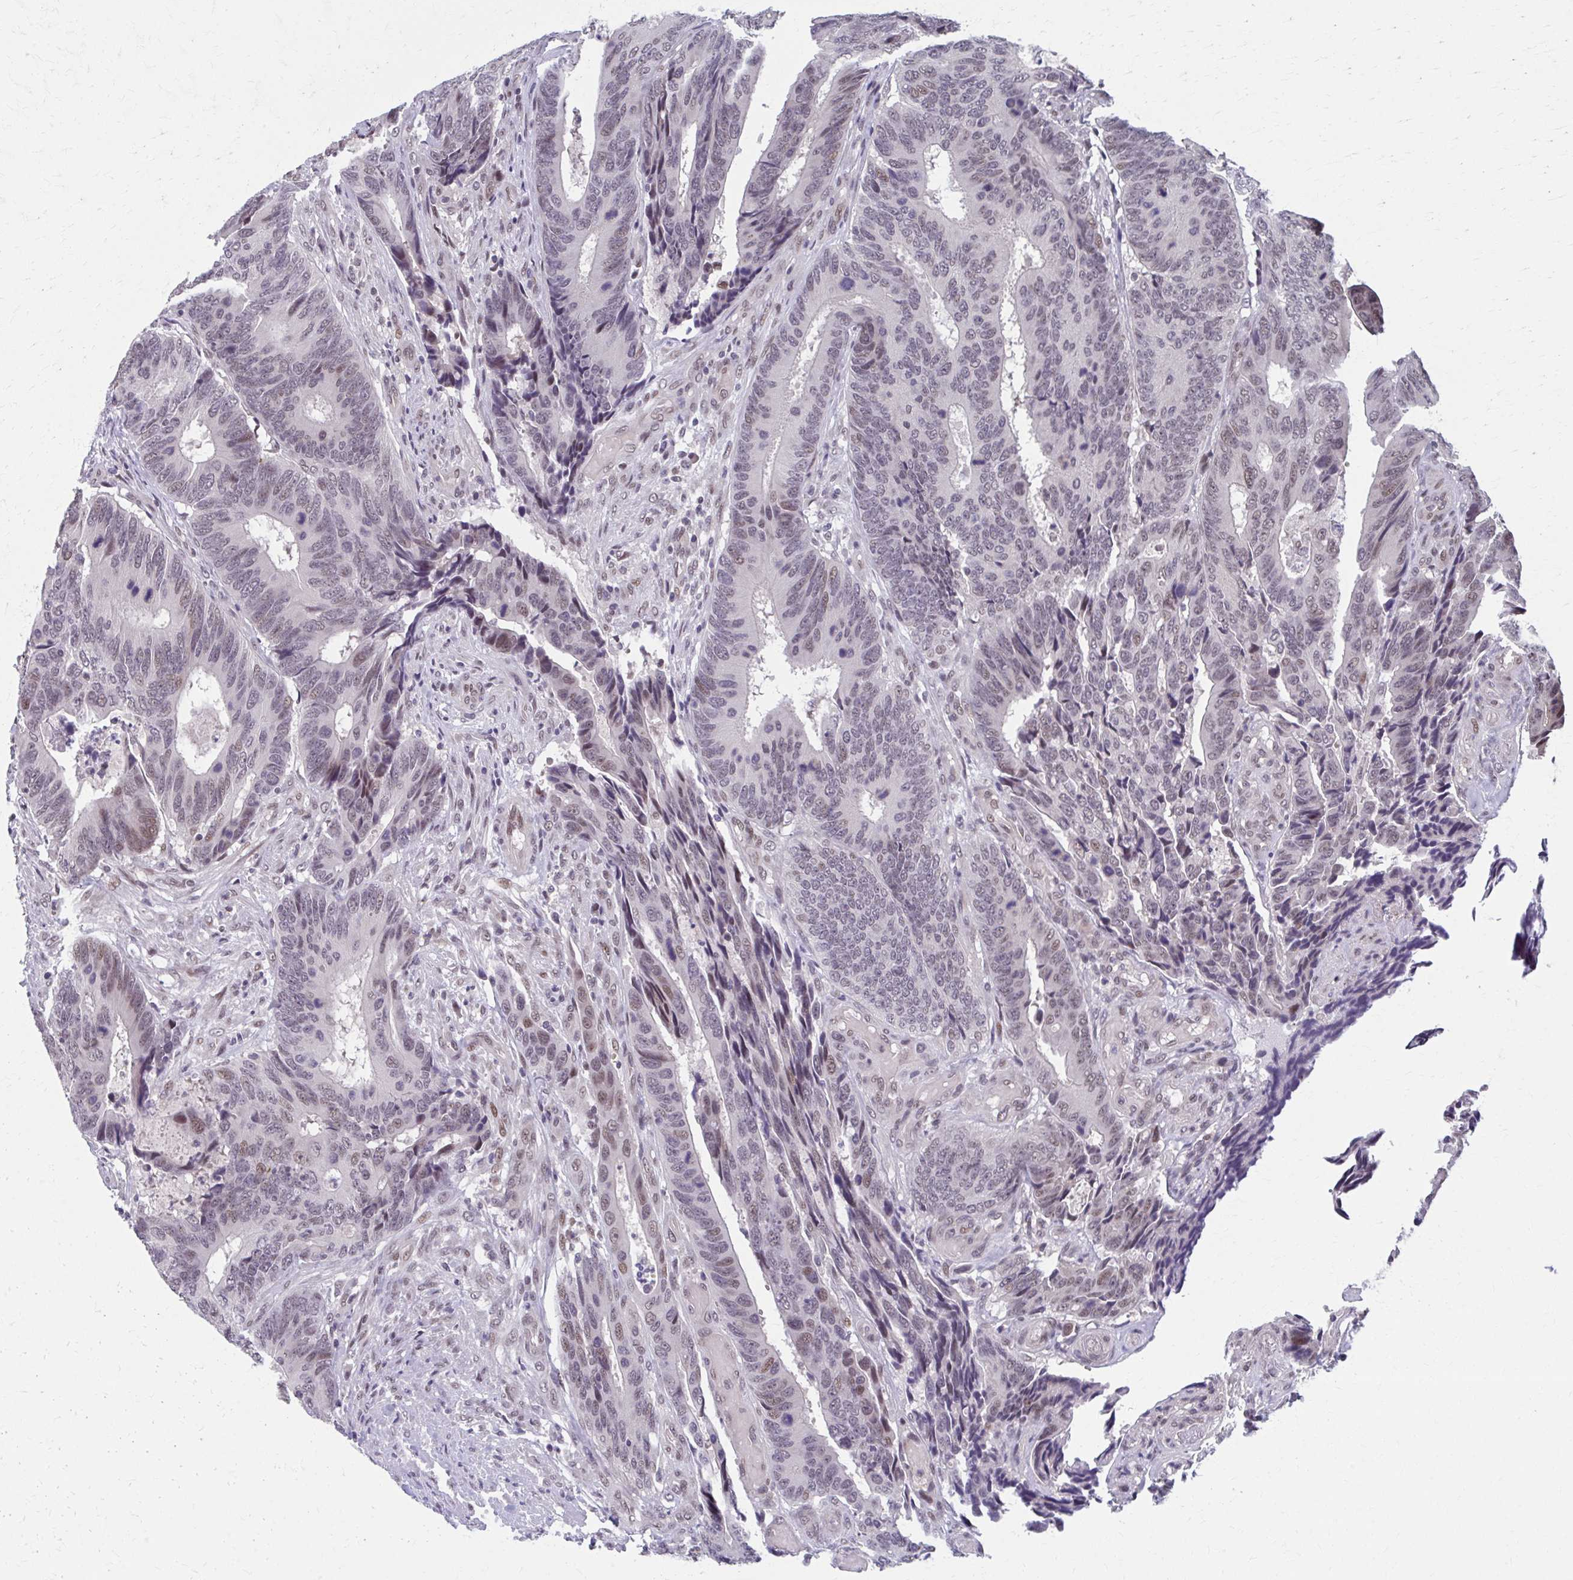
{"staining": {"intensity": "weak", "quantity": "25%-75%", "location": "nuclear"}, "tissue": "colorectal cancer", "cell_type": "Tumor cells", "image_type": "cancer", "snomed": [{"axis": "morphology", "description": "Adenocarcinoma, NOS"}, {"axis": "topography", "description": "Colon"}], "caption": "Protein staining by immunohistochemistry demonstrates weak nuclear expression in about 25%-75% of tumor cells in colorectal cancer.", "gene": "SETBP1", "patient": {"sex": "male", "age": 87}}